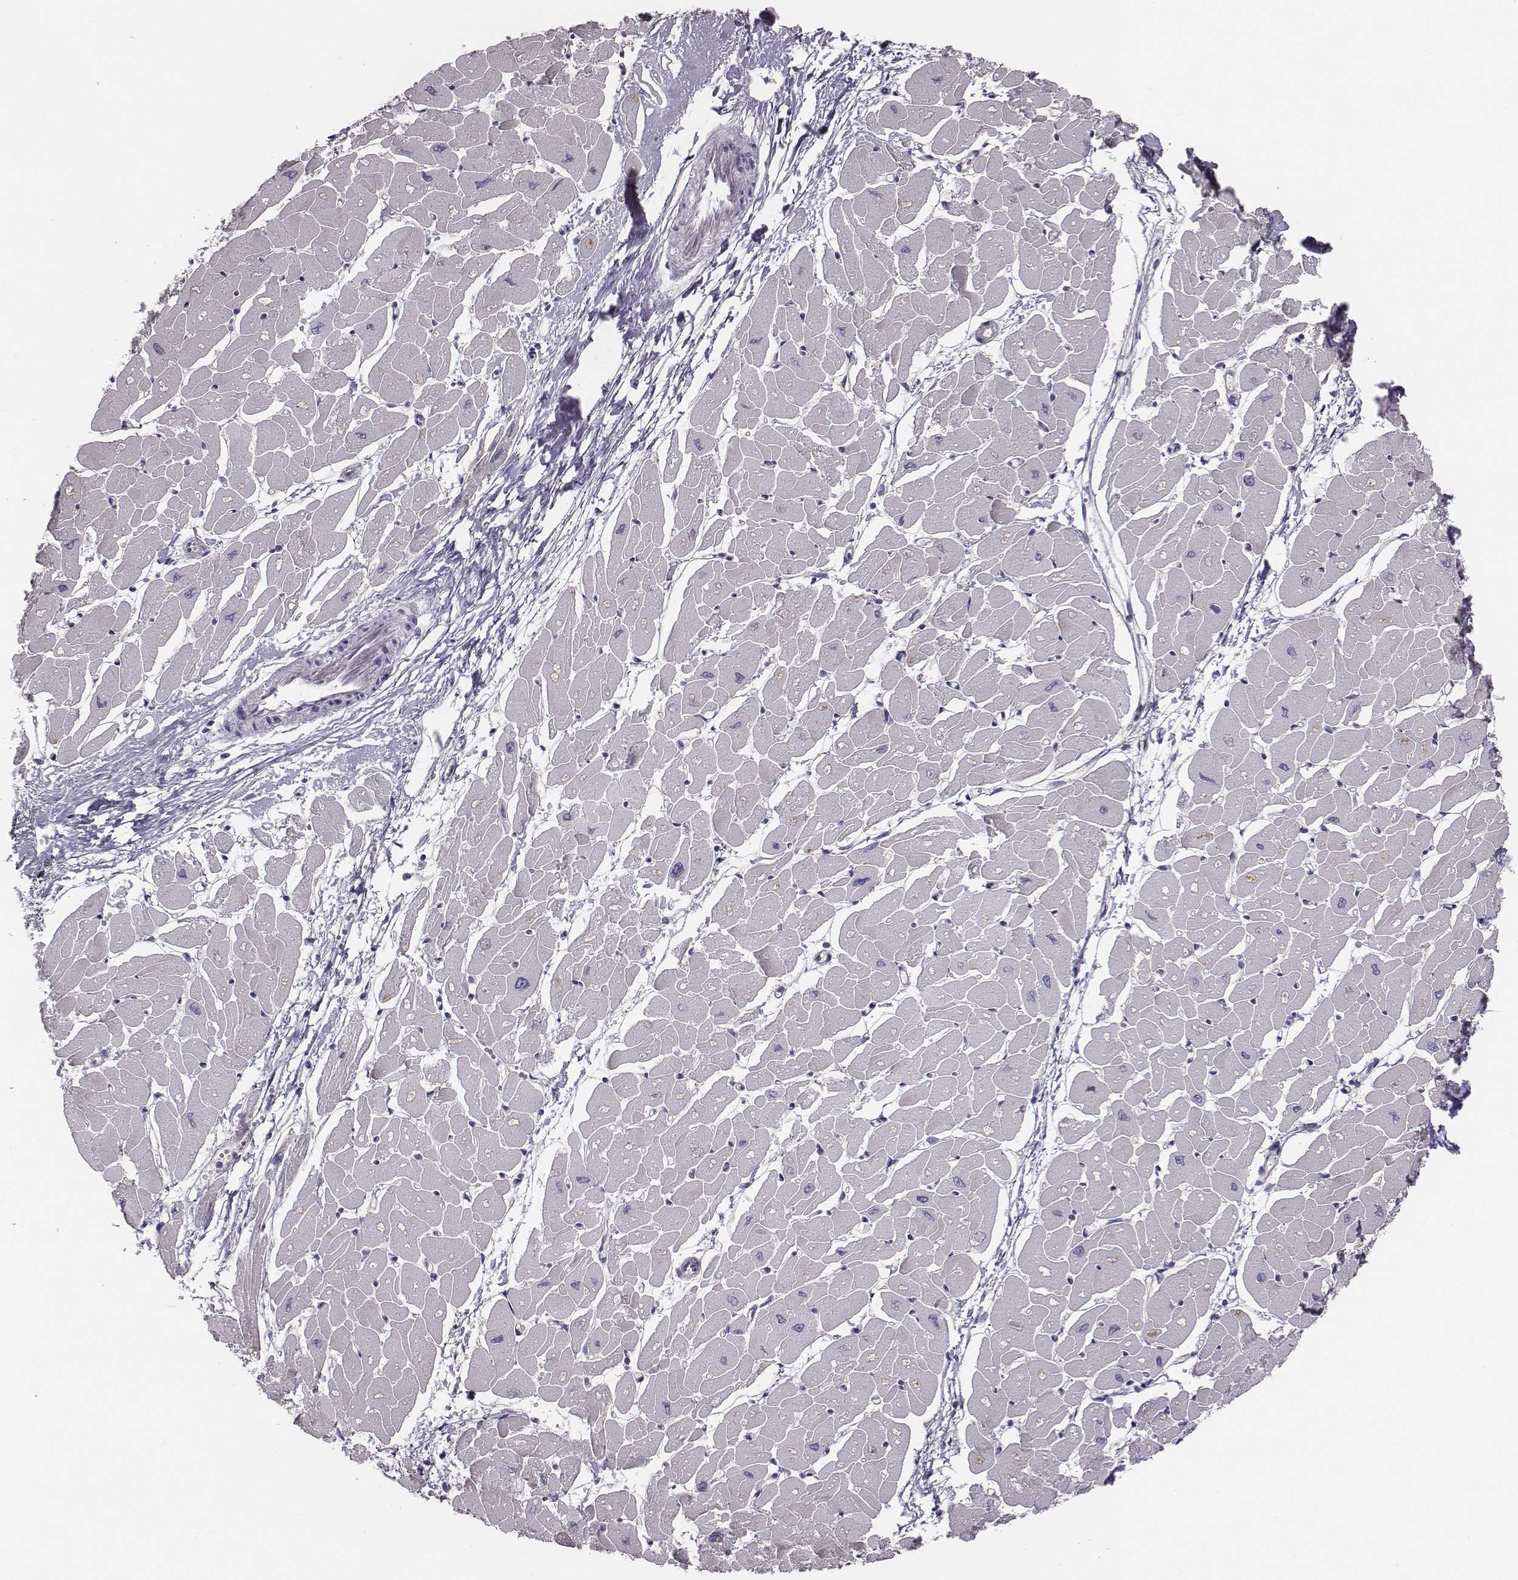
{"staining": {"intensity": "negative", "quantity": "none", "location": "none"}, "tissue": "heart muscle", "cell_type": "Cardiomyocytes", "image_type": "normal", "snomed": [{"axis": "morphology", "description": "Normal tissue, NOS"}, {"axis": "topography", "description": "Heart"}], "caption": "The photomicrograph reveals no staining of cardiomyocytes in normal heart muscle. Nuclei are stained in blue.", "gene": "CACNG4", "patient": {"sex": "male", "age": 57}}